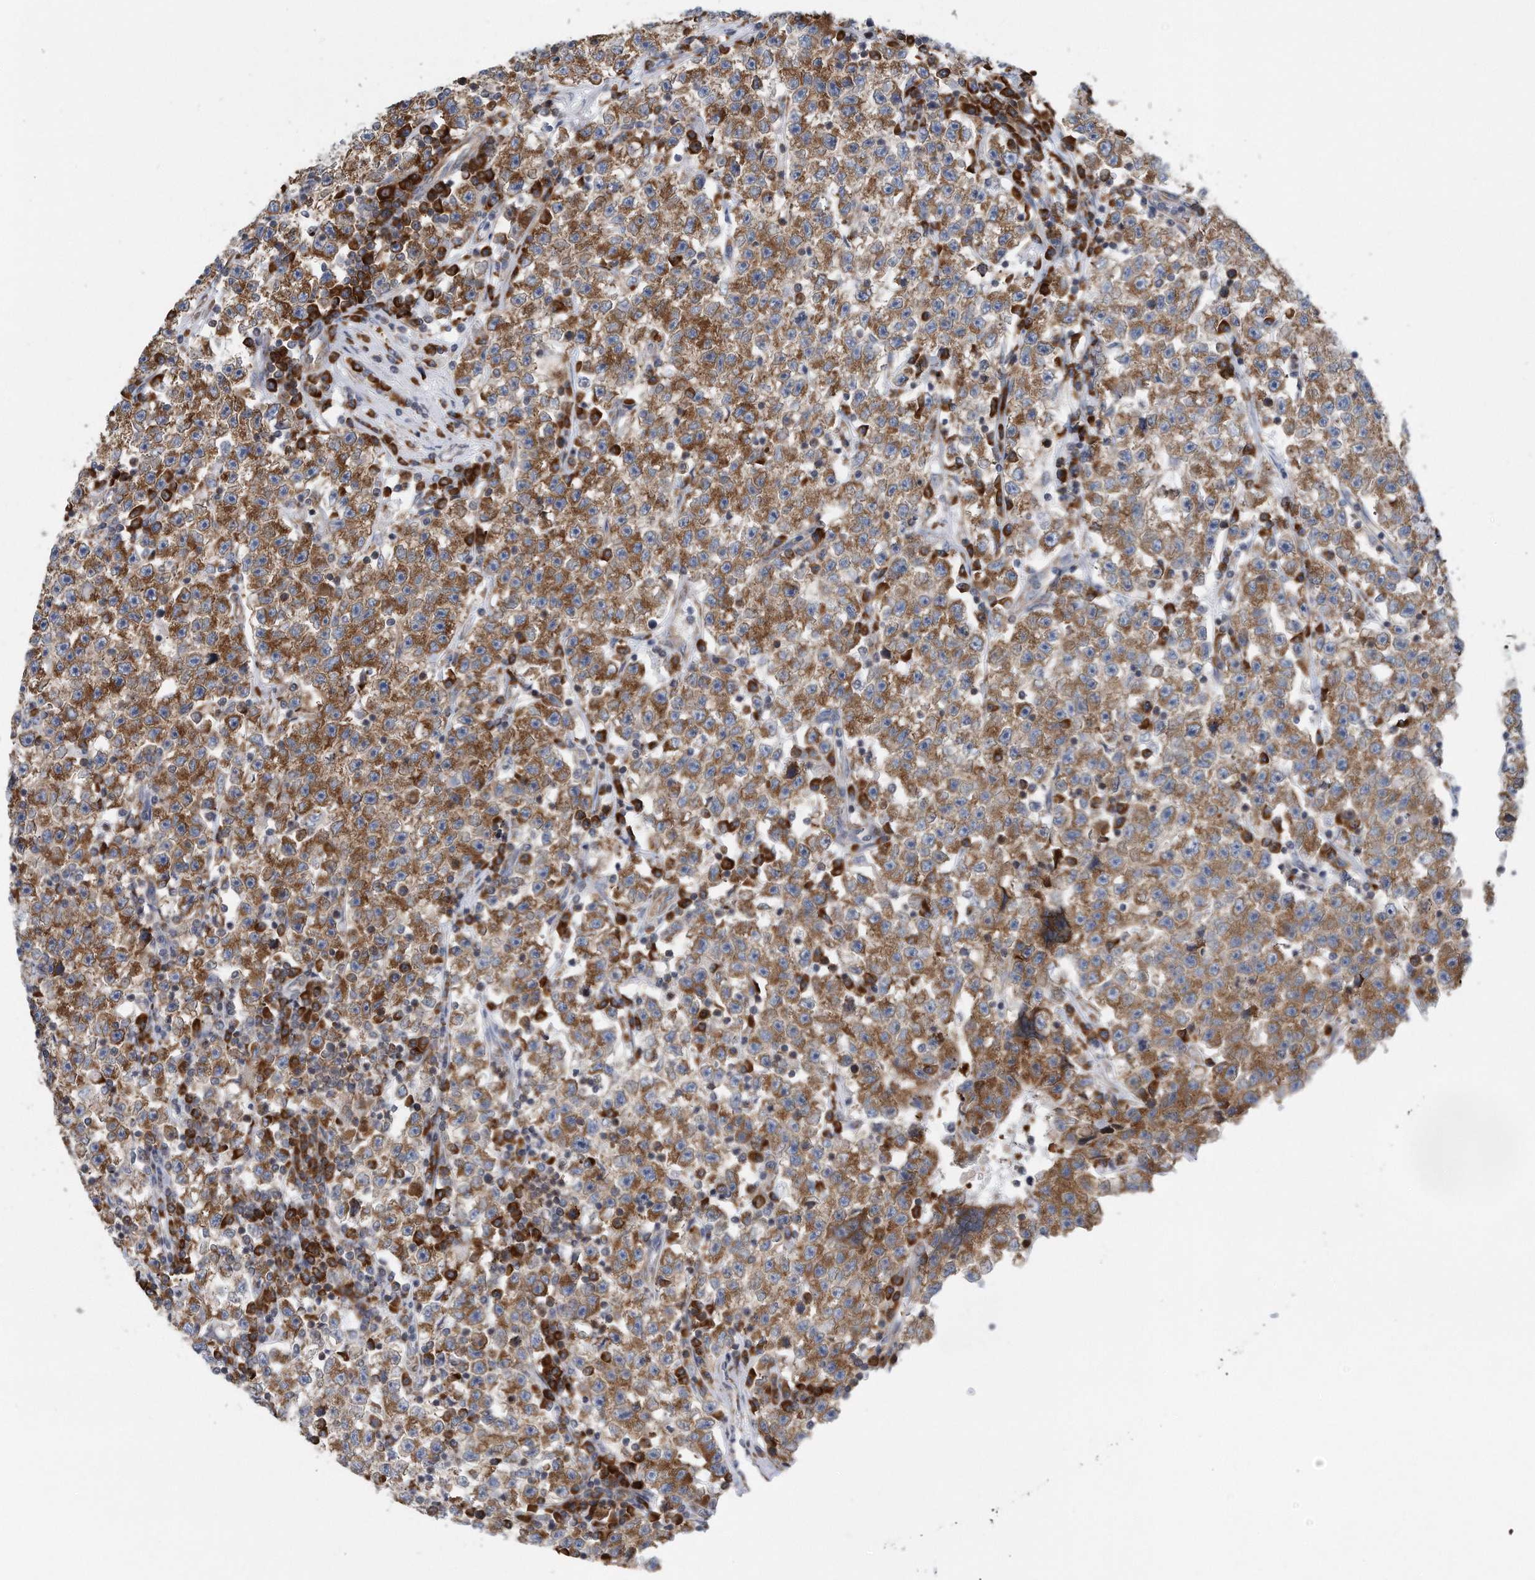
{"staining": {"intensity": "moderate", "quantity": ">75%", "location": "cytoplasmic/membranous"}, "tissue": "testis cancer", "cell_type": "Tumor cells", "image_type": "cancer", "snomed": [{"axis": "morphology", "description": "Seminoma, NOS"}, {"axis": "topography", "description": "Testis"}], "caption": "Testis cancer was stained to show a protein in brown. There is medium levels of moderate cytoplasmic/membranous positivity in approximately >75% of tumor cells.", "gene": "RPL26L1", "patient": {"sex": "male", "age": 22}}